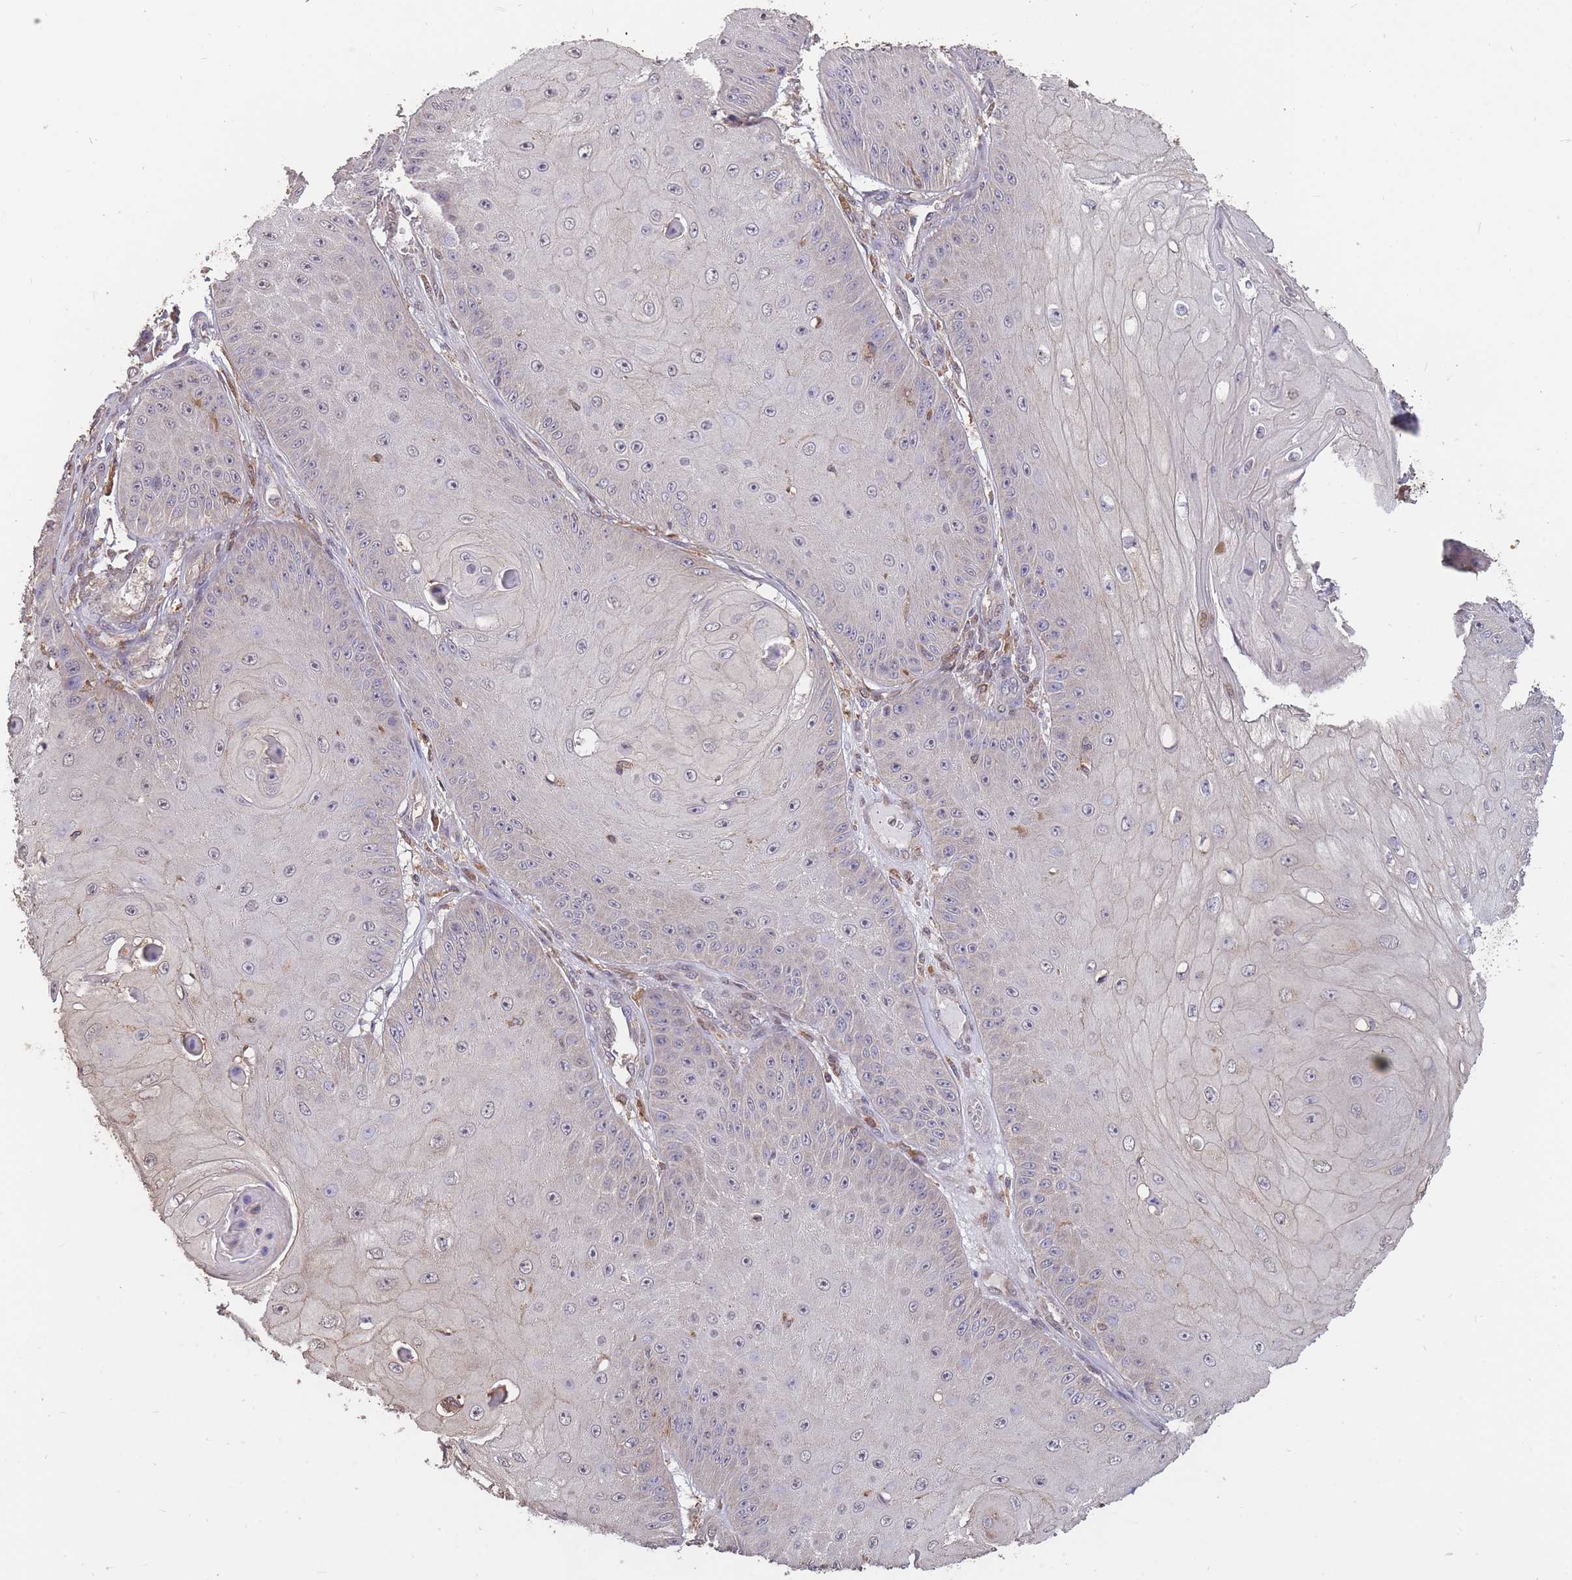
{"staining": {"intensity": "negative", "quantity": "none", "location": "none"}, "tissue": "skin cancer", "cell_type": "Tumor cells", "image_type": "cancer", "snomed": [{"axis": "morphology", "description": "Squamous cell carcinoma, NOS"}, {"axis": "topography", "description": "Skin"}], "caption": "This is an IHC micrograph of squamous cell carcinoma (skin). There is no staining in tumor cells.", "gene": "GMIP", "patient": {"sex": "male", "age": 70}}